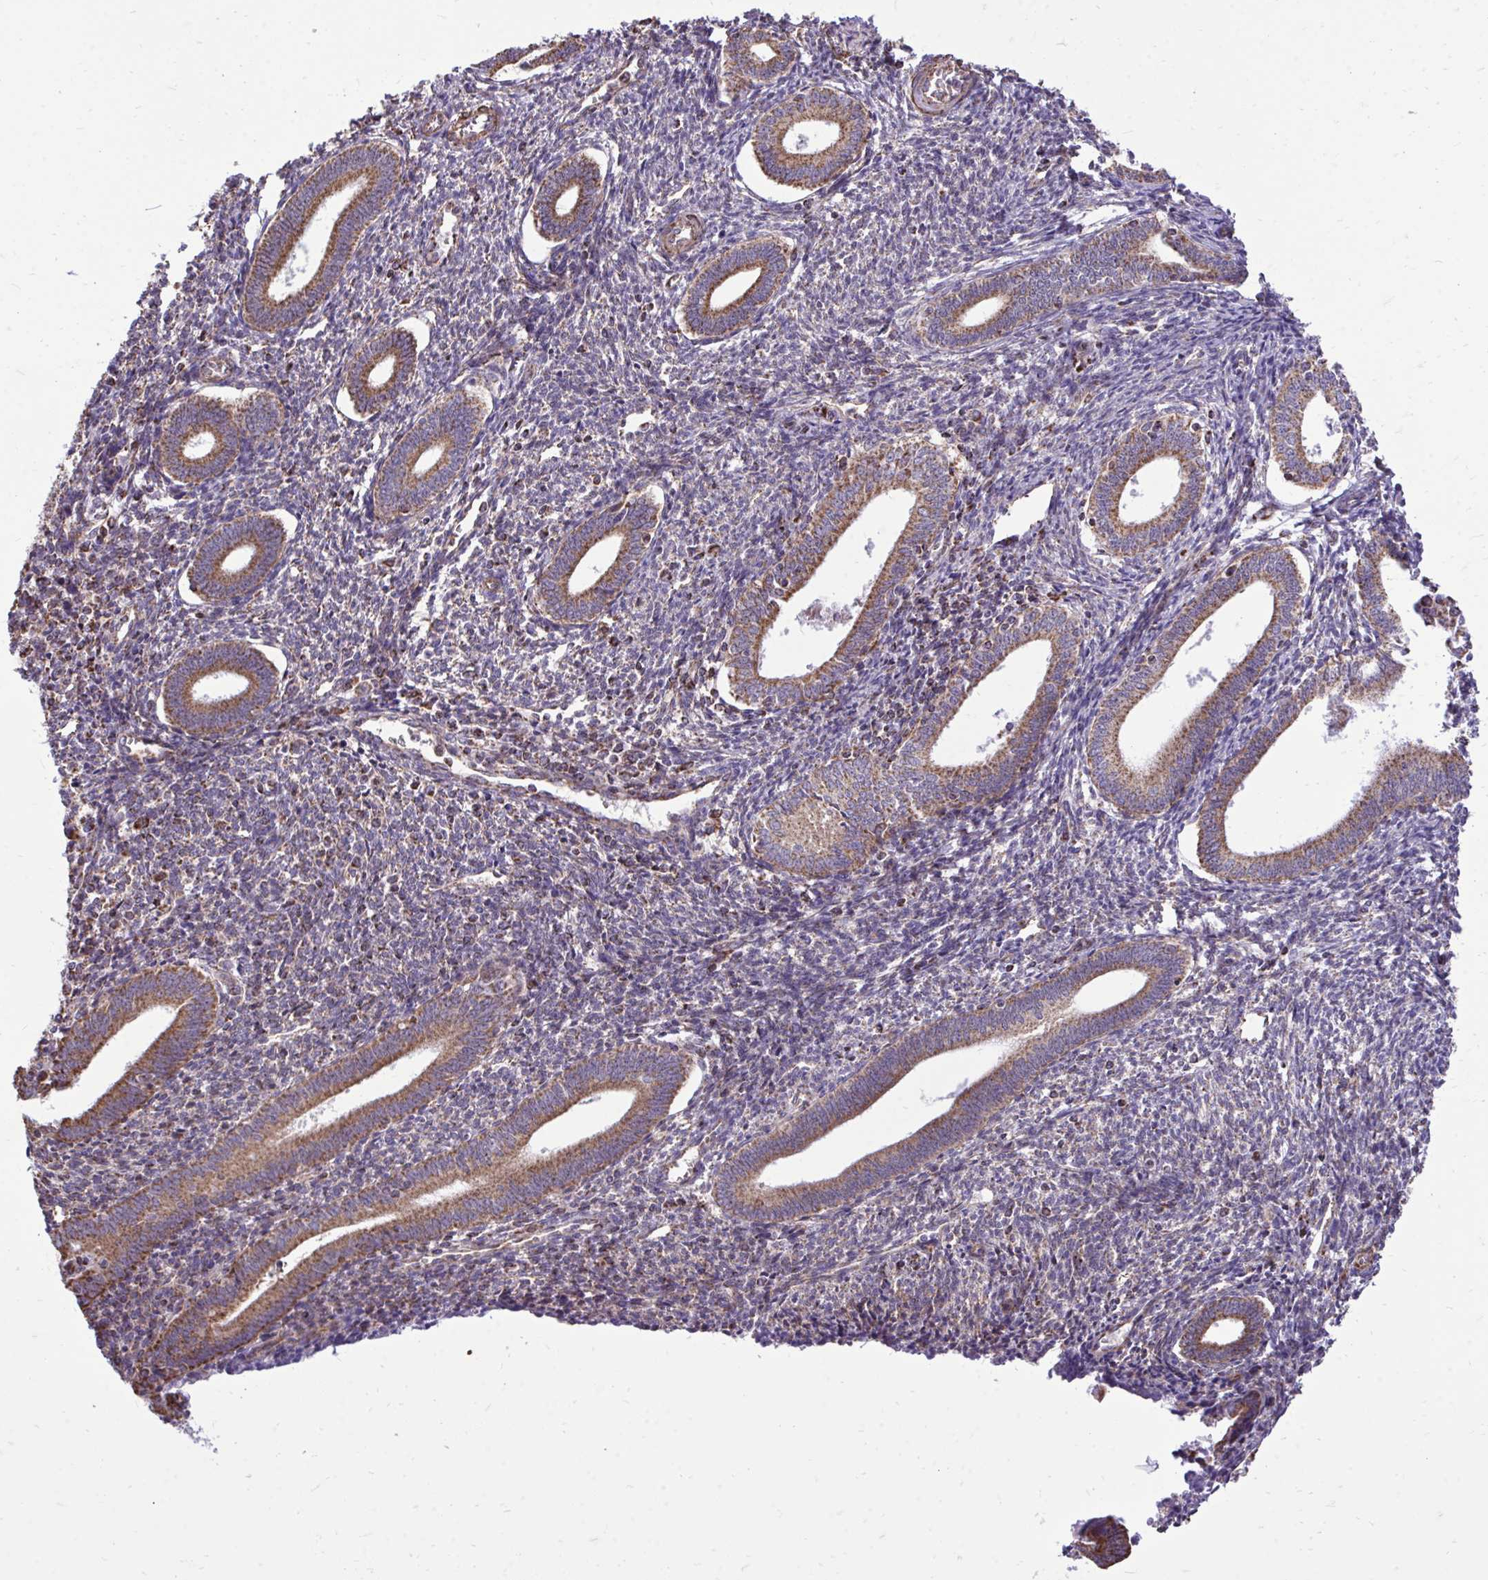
{"staining": {"intensity": "moderate", "quantity": "25%-75%", "location": "cytoplasmic/membranous"}, "tissue": "endometrium", "cell_type": "Cells in endometrial stroma", "image_type": "normal", "snomed": [{"axis": "morphology", "description": "Normal tissue, NOS"}, {"axis": "topography", "description": "Endometrium"}], "caption": "Immunohistochemistry micrograph of normal endometrium: endometrium stained using immunohistochemistry (IHC) demonstrates medium levels of moderate protein expression localized specifically in the cytoplasmic/membranous of cells in endometrial stroma, appearing as a cytoplasmic/membranous brown color.", "gene": "UBE2C", "patient": {"sex": "female", "age": 41}}